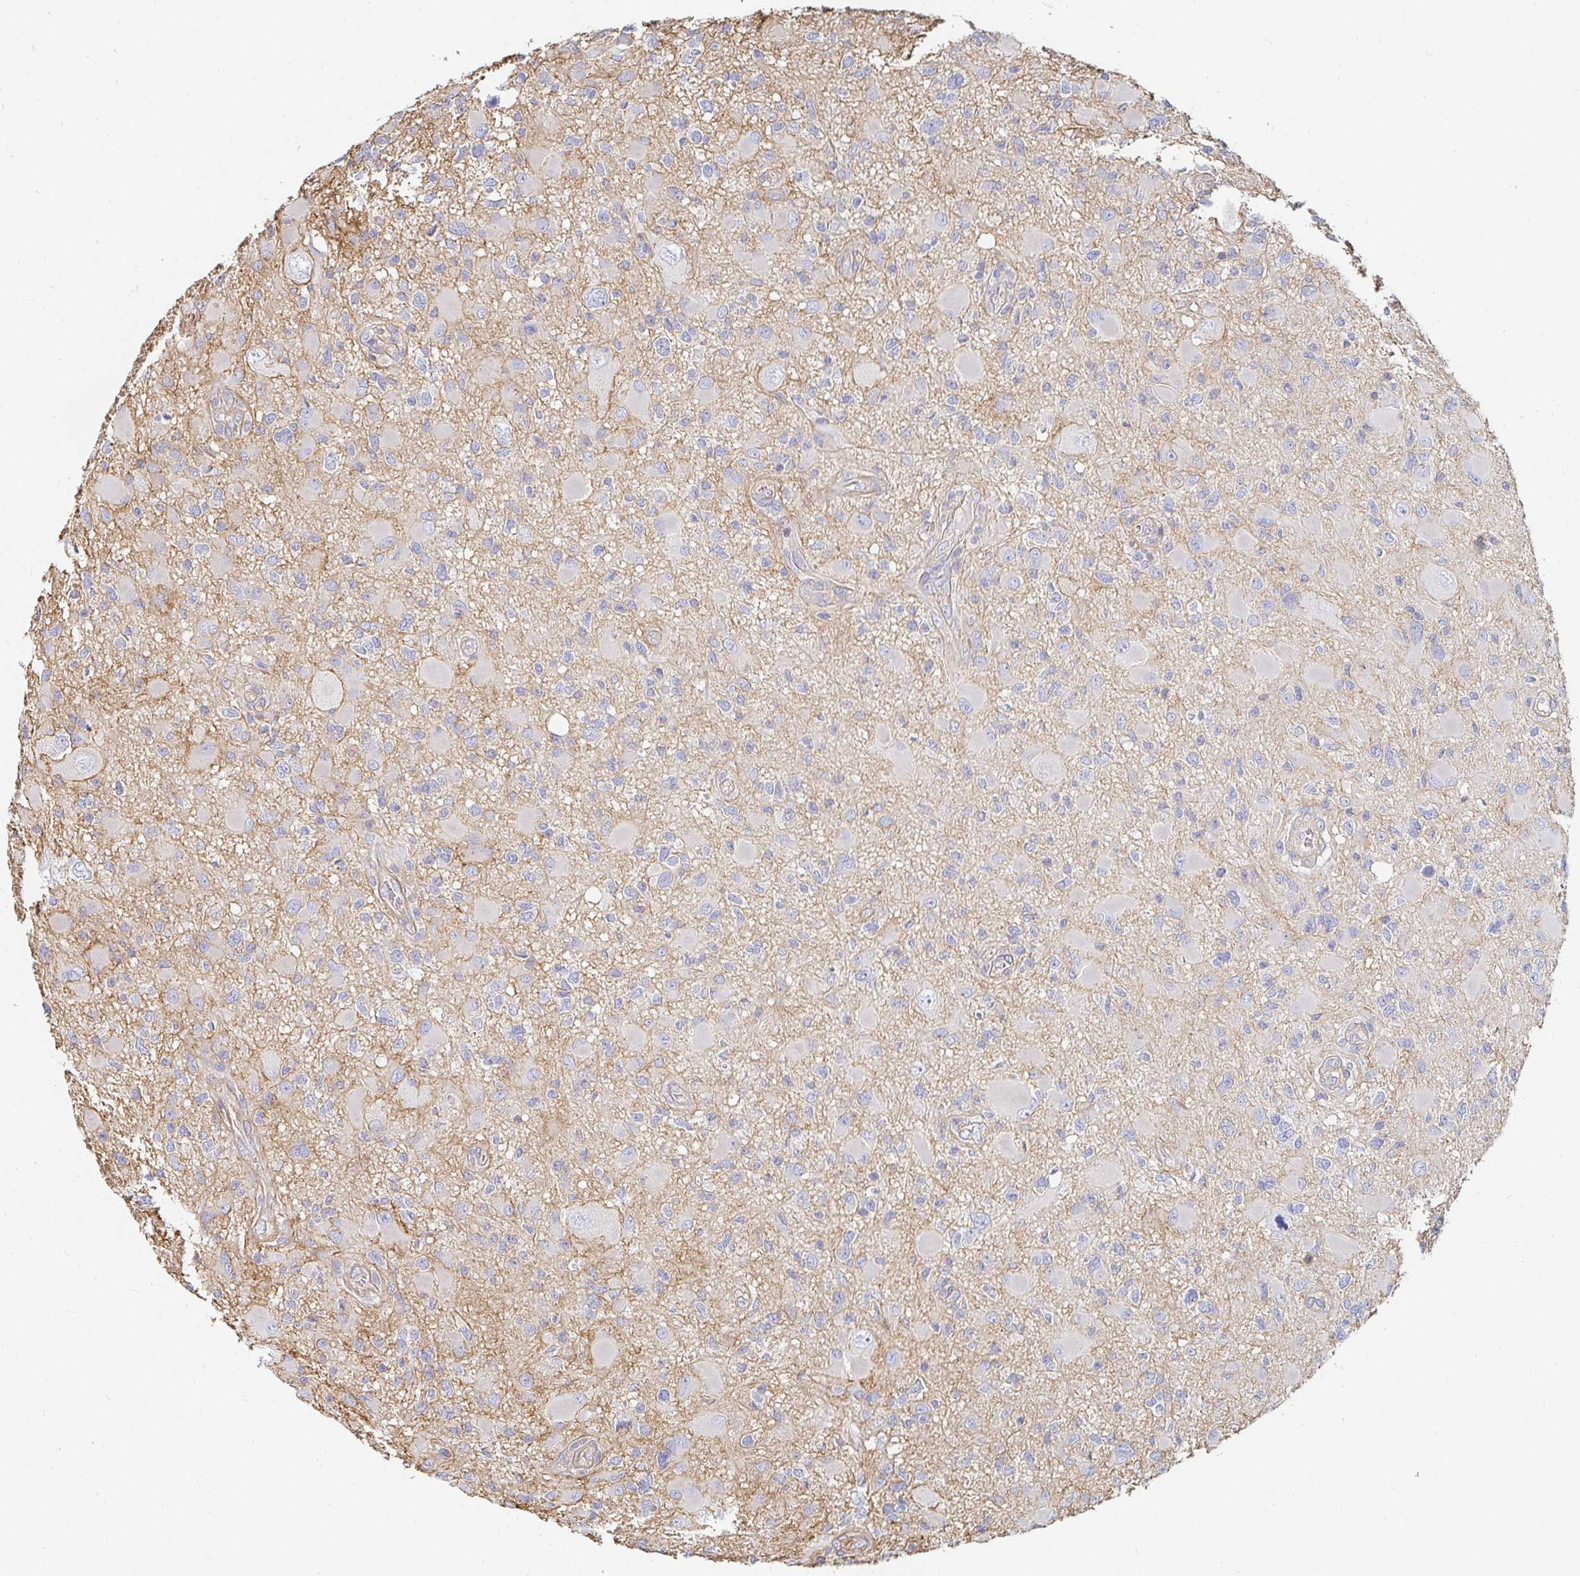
{"staining": {"intensity": "negative", "quantity": "none", "location": "none"}, "tissue": "glioma", "cell_type": "Tumor cells", "image_type": "cancer", "snomed": [{"axis": "morphology", "description": "Glioma, malignant, High grade"}, {"axis": "topography", "description": "Brain"}], "caption": "Immunohistochemistry (IHC) photomicrograph of human glioma stained for a protein (brown), which exhibits no expression in tumor cells.", "gene": "TSPAN19", "patient": {"sex": "male", "age": 54}}